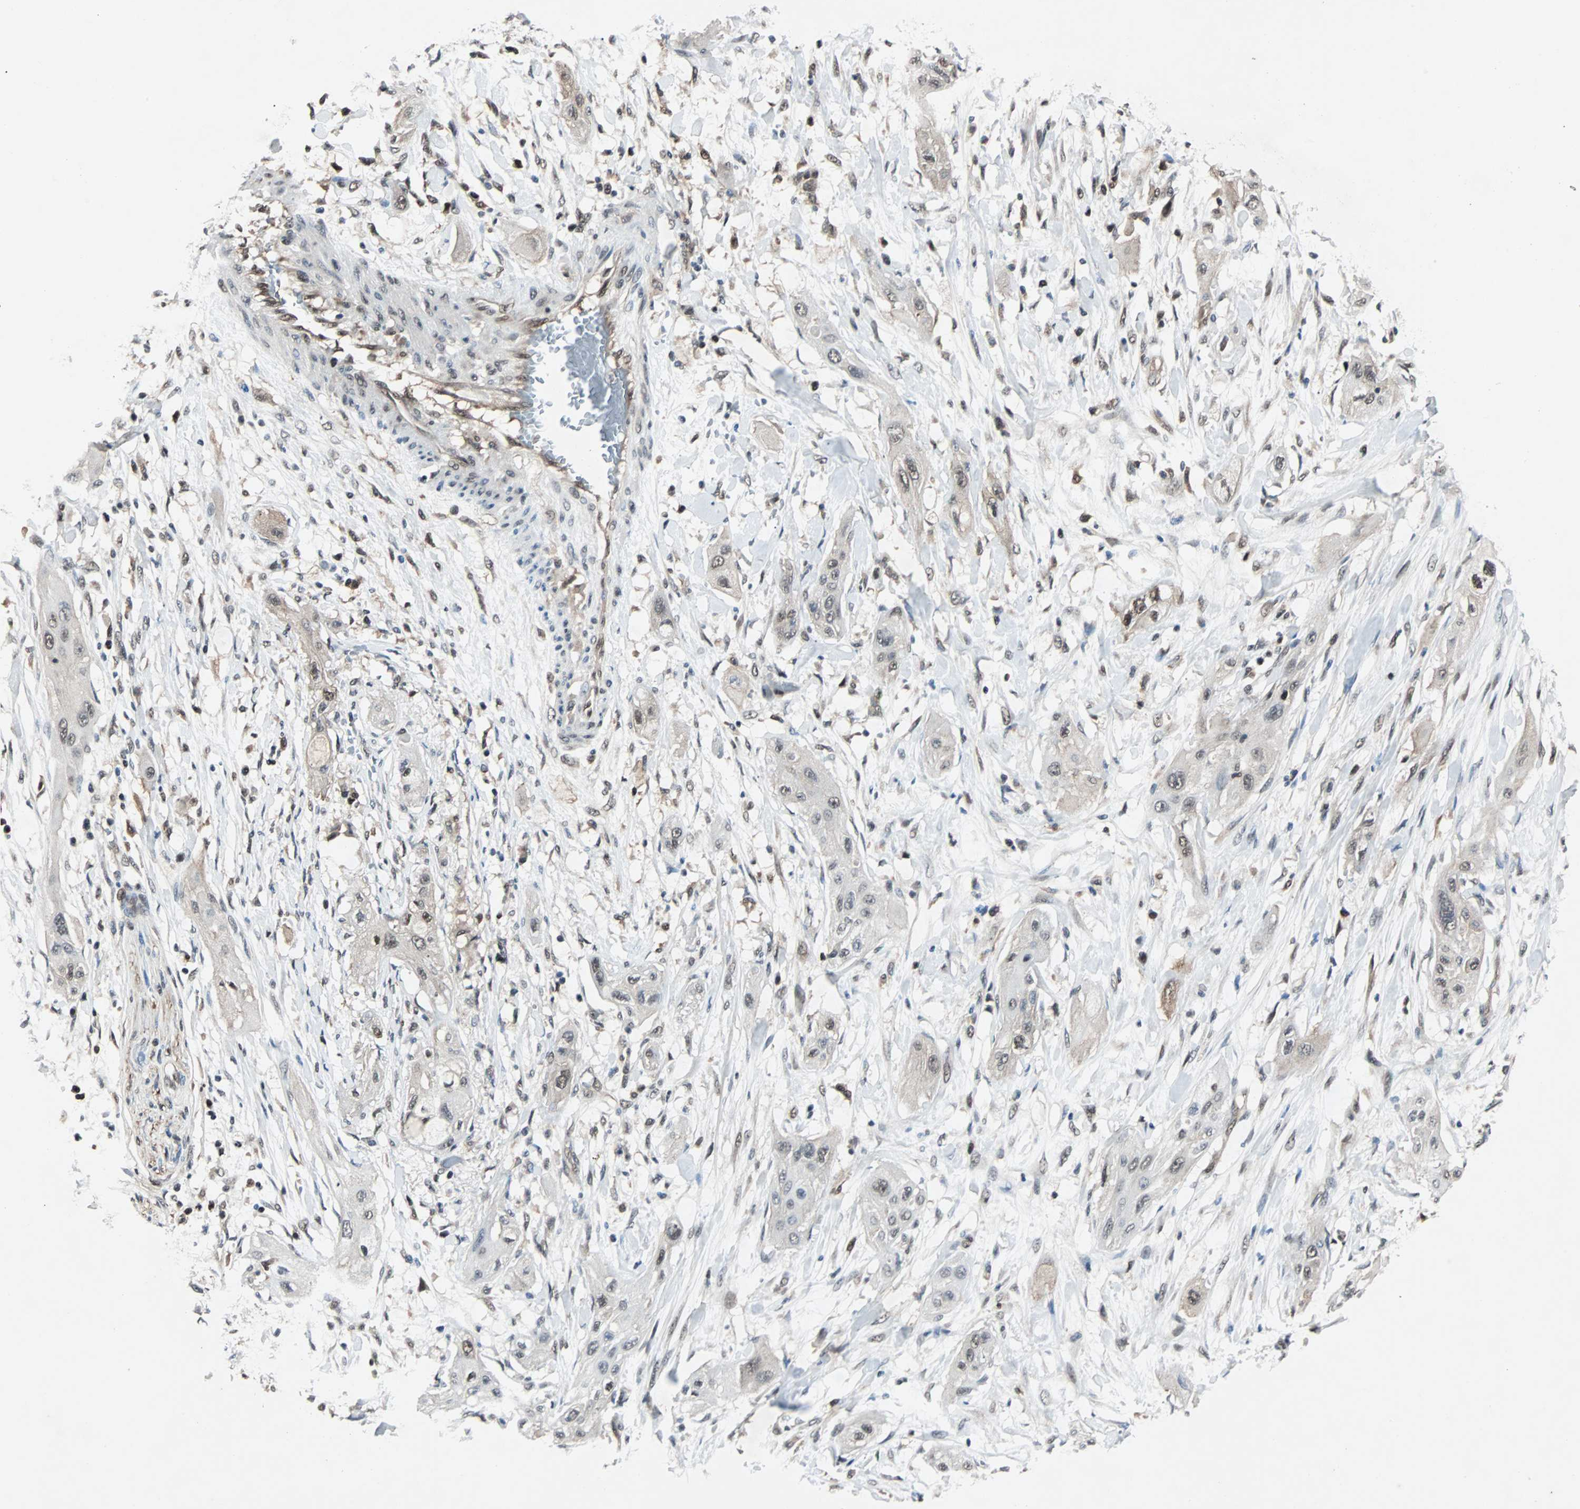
{"staining": {"intensity": "weak", "quantity": "<25%", "location": "cytoplasmic/membranous,nuclear"}, "tissue": "lung cancer", "cell_type": "Tumor cells", "image_type": "cancer", "snomed": [{"axis": "morphology", "description": "Squamous cell carcinoma, NOS"}, {"axis": "topography", "description": "Lung"}], "caption": "Lung cancer was stained to show a protein in brown. There is no significant staining in tumor cells. Nuclei are stained in blue.", "gene": "ACLY", "patient": {"sex": "female", "age": 47}}